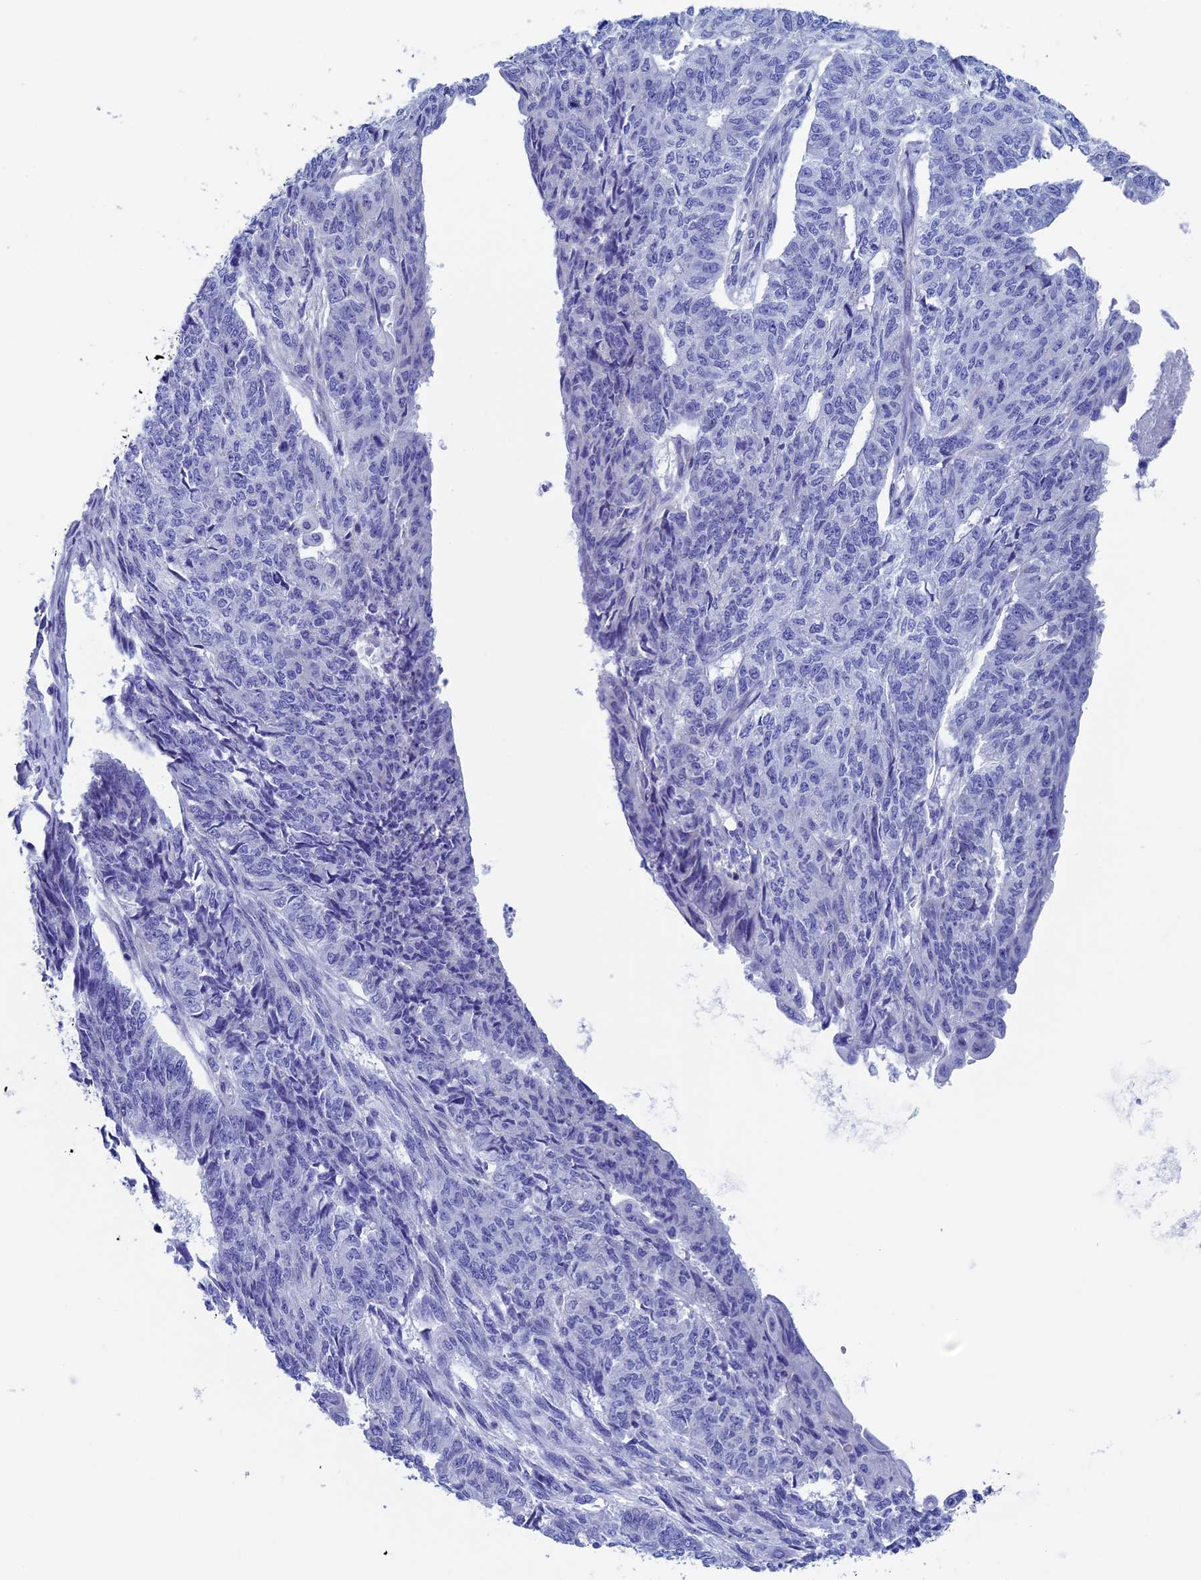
{"staining": {"intensity": "negative", "quantity": "none", "location": "none"}, "tissue": "endometrial cancer", "cell_type": "Tumor cells", "image_type": "cancer", "snomed": [{"axis": "morphology", "description": "Adenocarcinoma, NOS"}, {"axis": "topography", "description": "Endometrium"}], "caption": "There is no significant staining in tumor cells of adenocarcinoma (endometrial).", "gene": "SEPTIN1", "patient": {"sex": "female", "age": 32}}